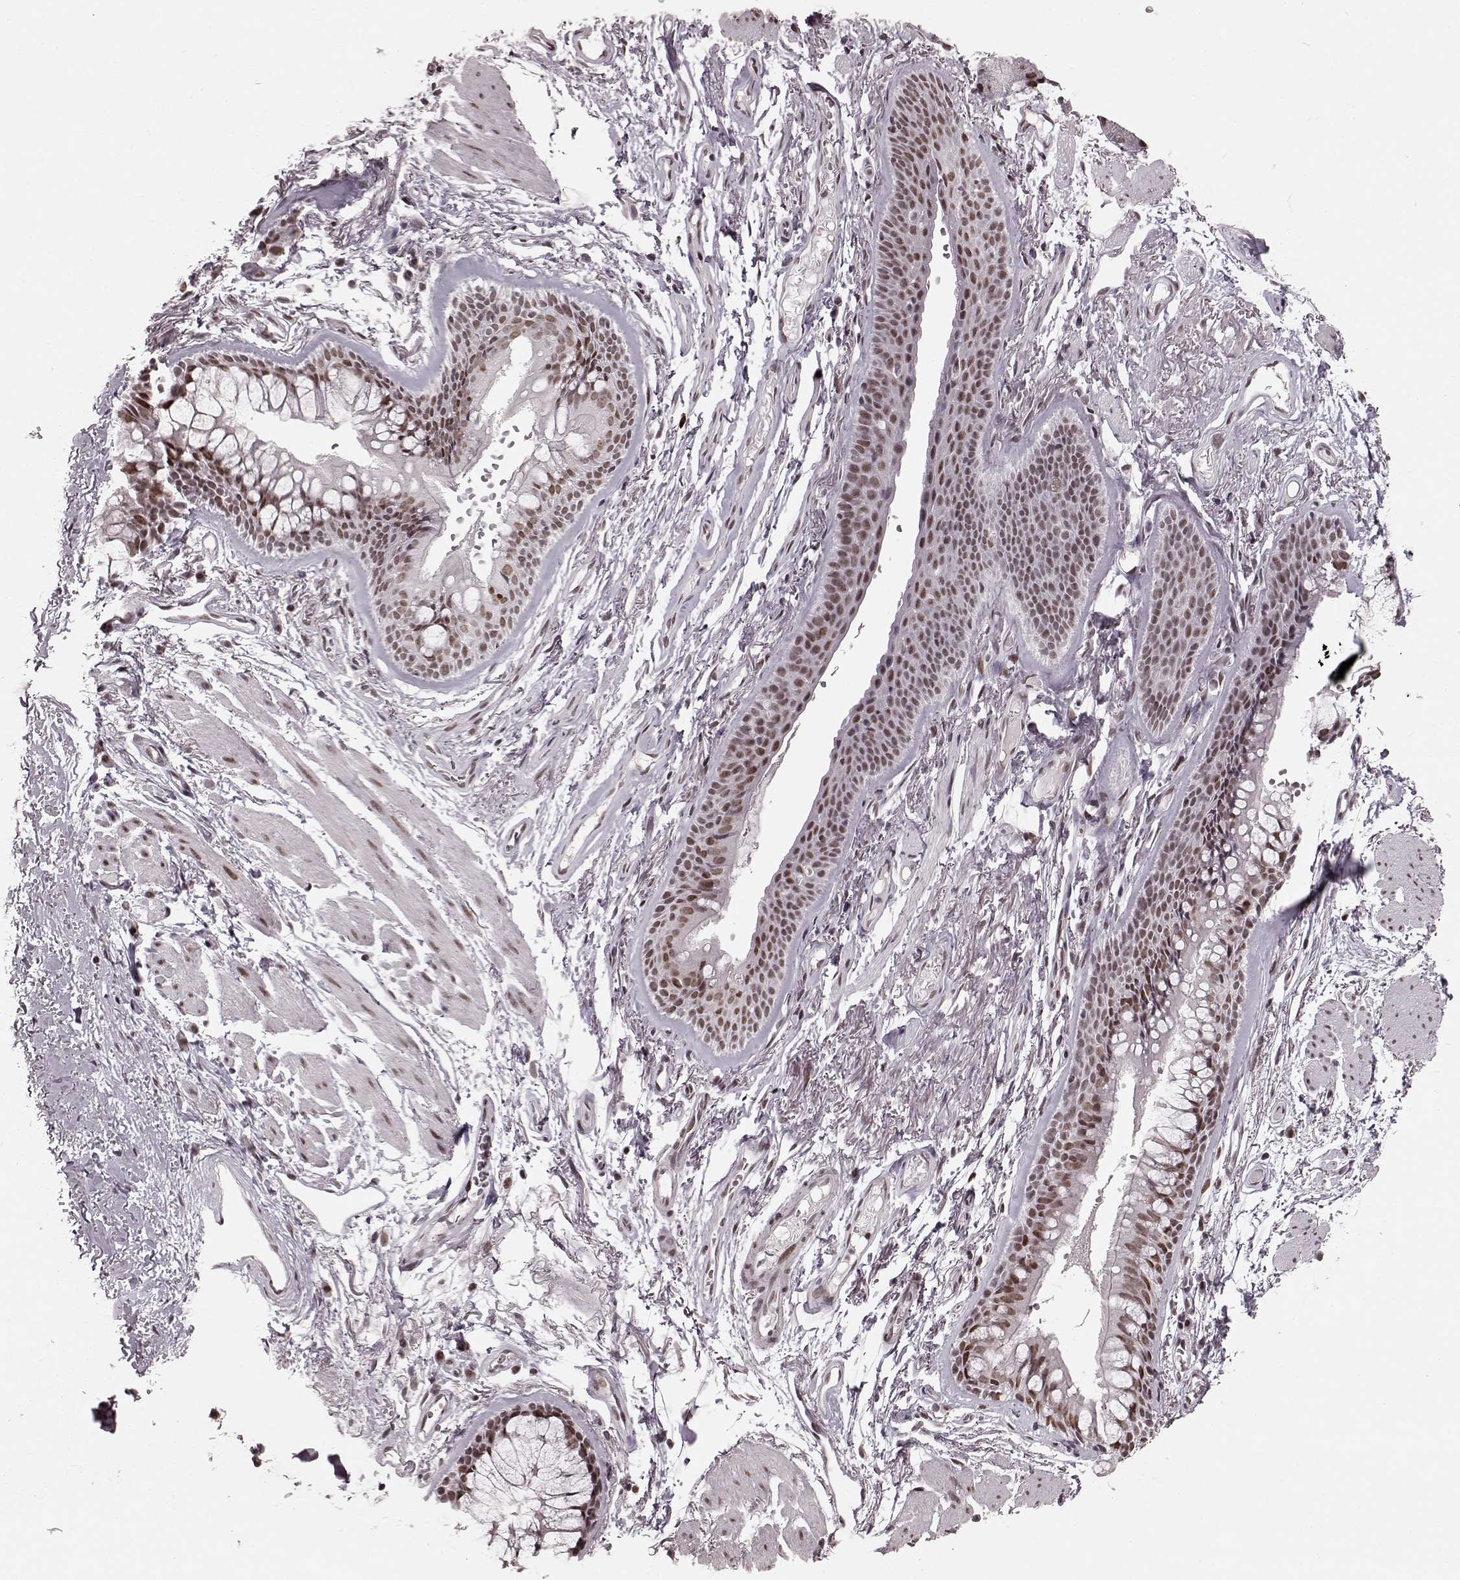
{"staining": {"intensity": "weak", "quantity": ">75%", "location": "nuclear"}, "tissue": "soft tissue", "cell_type": "Chondrocytes", "image_type": "normal", "snomed": [{"axis": "morphology", "description": "Normal tissue, NOS"}, {"axis": "topography", "description": "Cartilage tissue"}, {"axis": "topography", "description": "Bronchus"}], "caption": "Unremarkable soft tissue displays weak nuclear staining in about >75% of chondrocytes.", "gene": "NR2C1", "patient": {"sex": "female", "age": 79}}